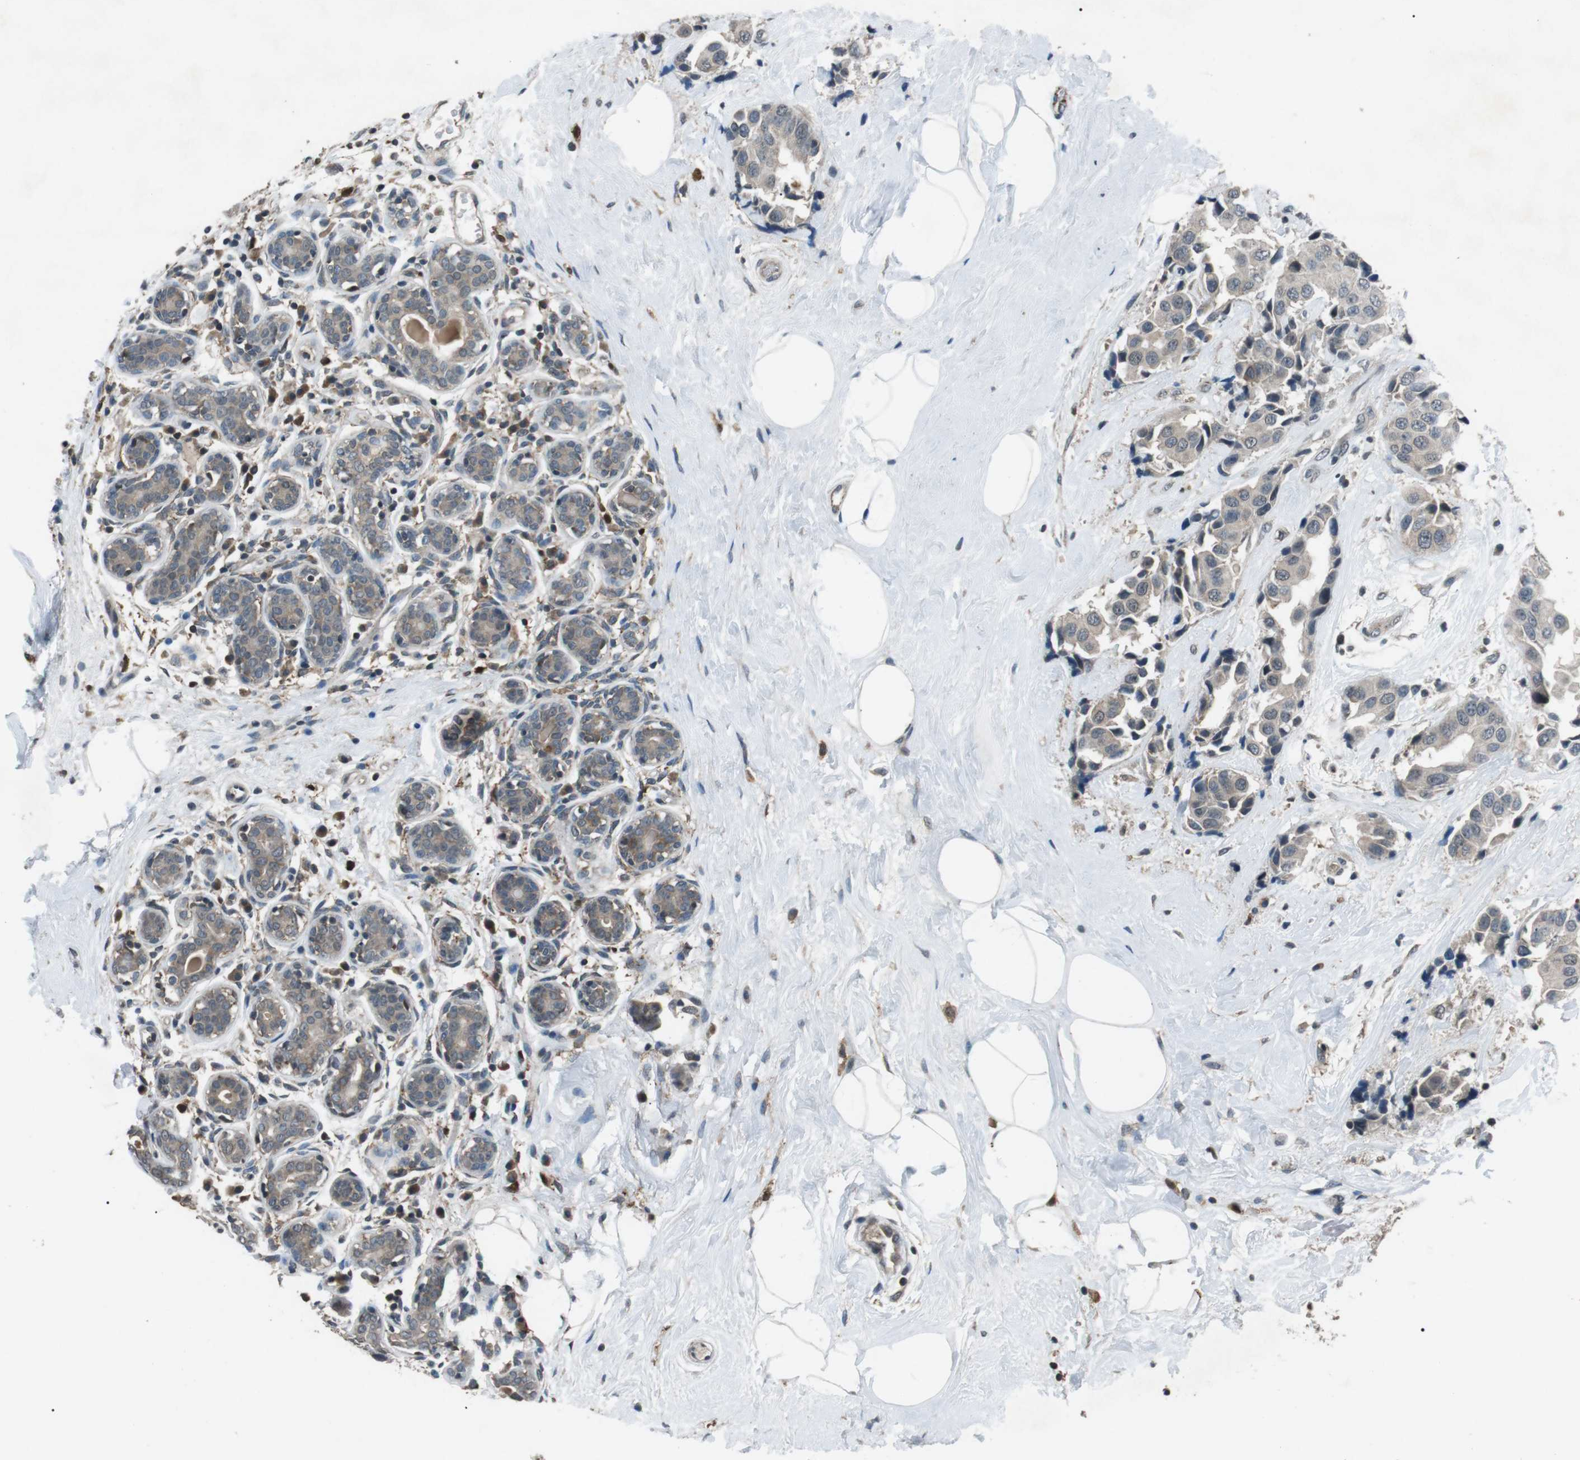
{"staining": {"intensity": "negative", "quantity": "none", "location": "none"}, "tissue": "breast cancer", "cell_type": "Tumor cells", "image_type": "cancer", "snomed": [{"axis": "morphology", "description": "Normal tissue, NOS"}, {"axis": "morphology", "description": "Duct carcinoma"}, {"axis": "topography", "description": "Breast"}], "caption": "This is an immunohistochemistry histopathology image of human infiltrating ductal carcinoma (breast). There is no positivity in tumor cells.", "gene": "NEK7", "patient": {"sex": "female", "age": 39}}